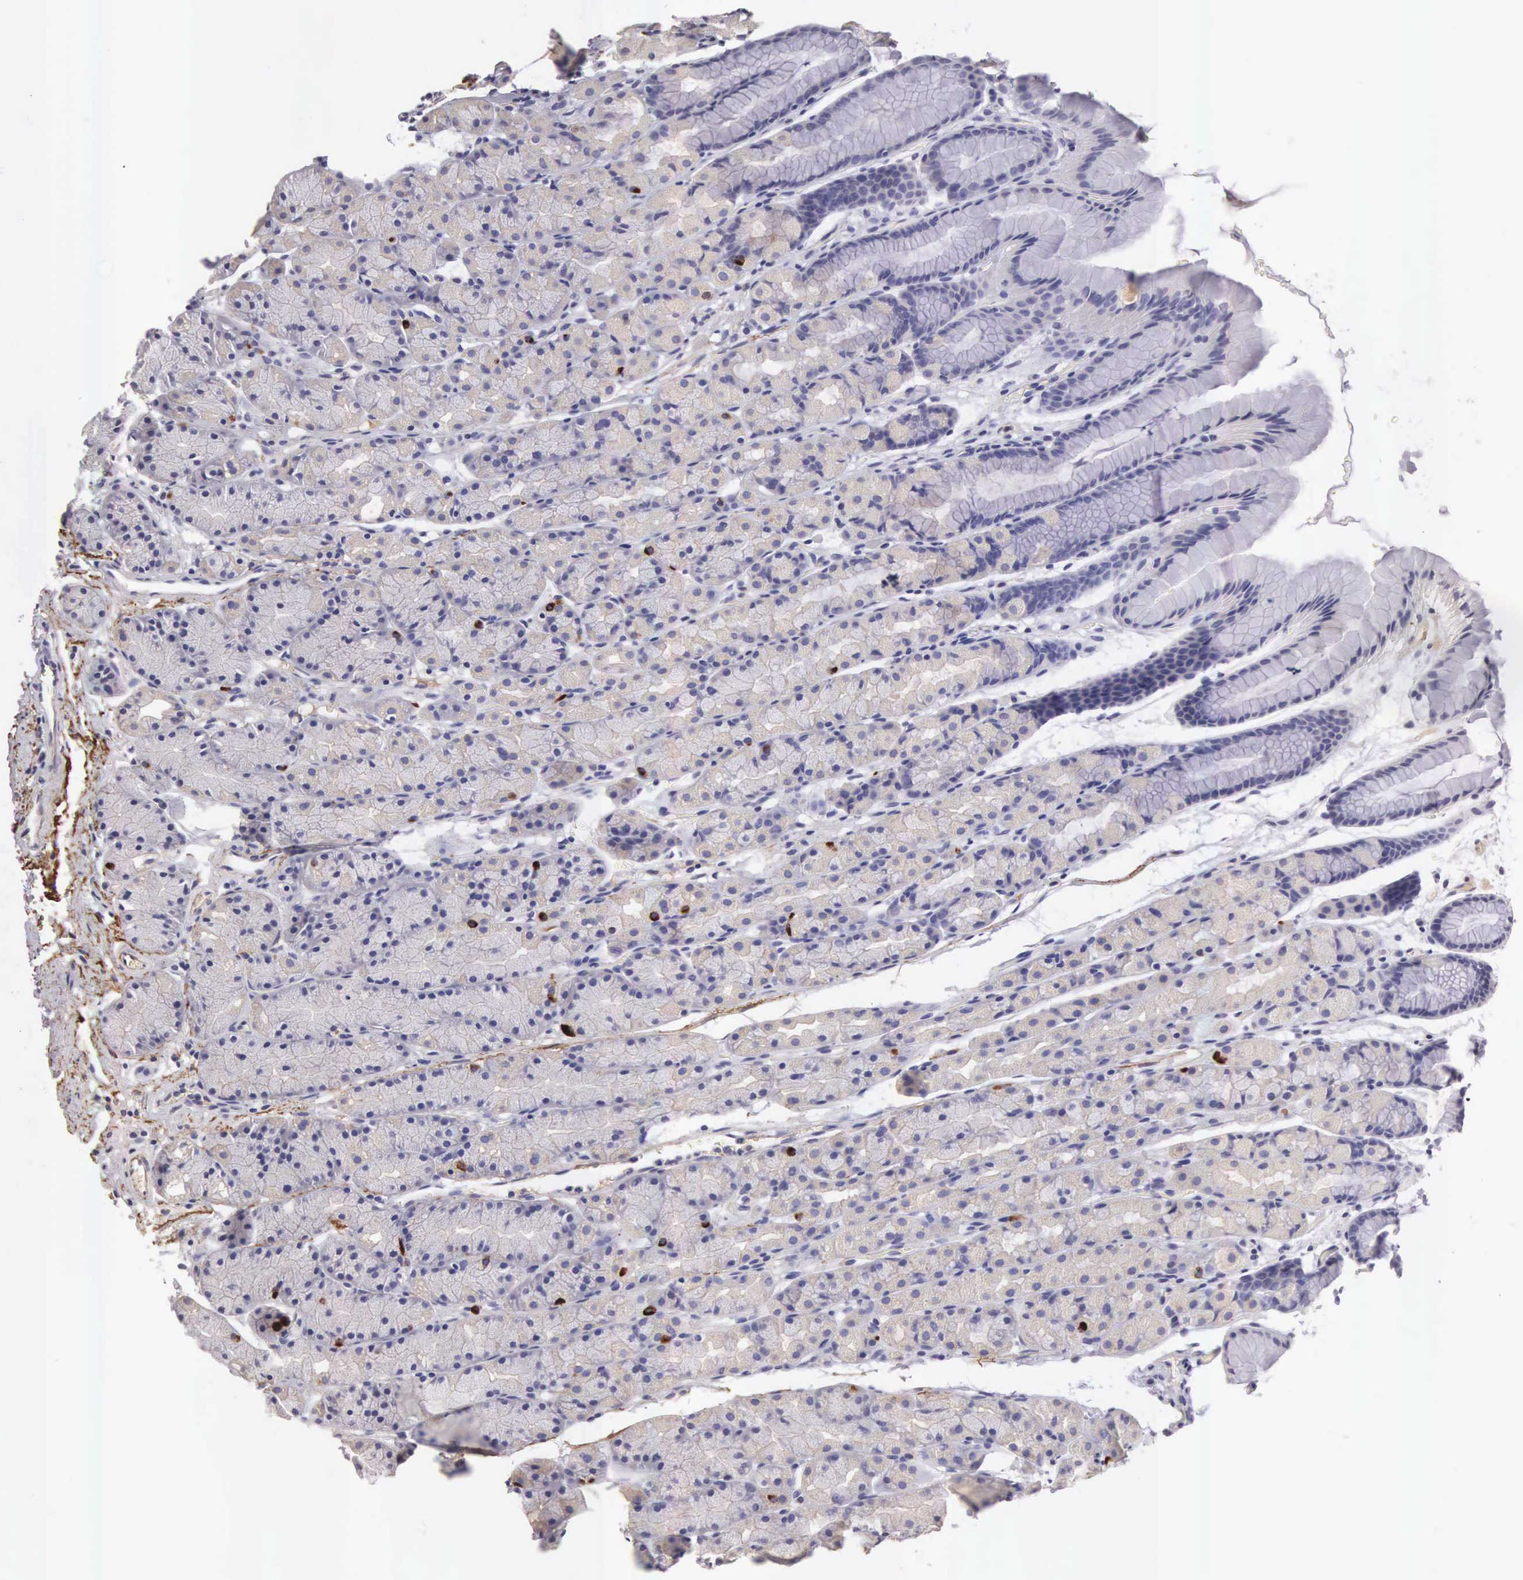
{"staining": {"intensity": "strong", "quantity": "<25%", "location": "cytoplasmic/membranous"}, "tissue": "stomach", "cell_type": "Glandular cells", "image_type": "normal", "snomed": [{"axis": "morphology", "description": "Normal tissue, NOS"}, {"axis": "topography", "description": "Esophagus"}, {"axis": "topography", "description": "Stomach, upper"}], "caption": "A high-resolution histopathology image shows IHC staining of benign stomach, which demonstrates strong cytoplasmic/membranous staining in approximately <25% of glandular cells.", "gene": "CLU", "patient": {"sex": "male", "age": 47}}